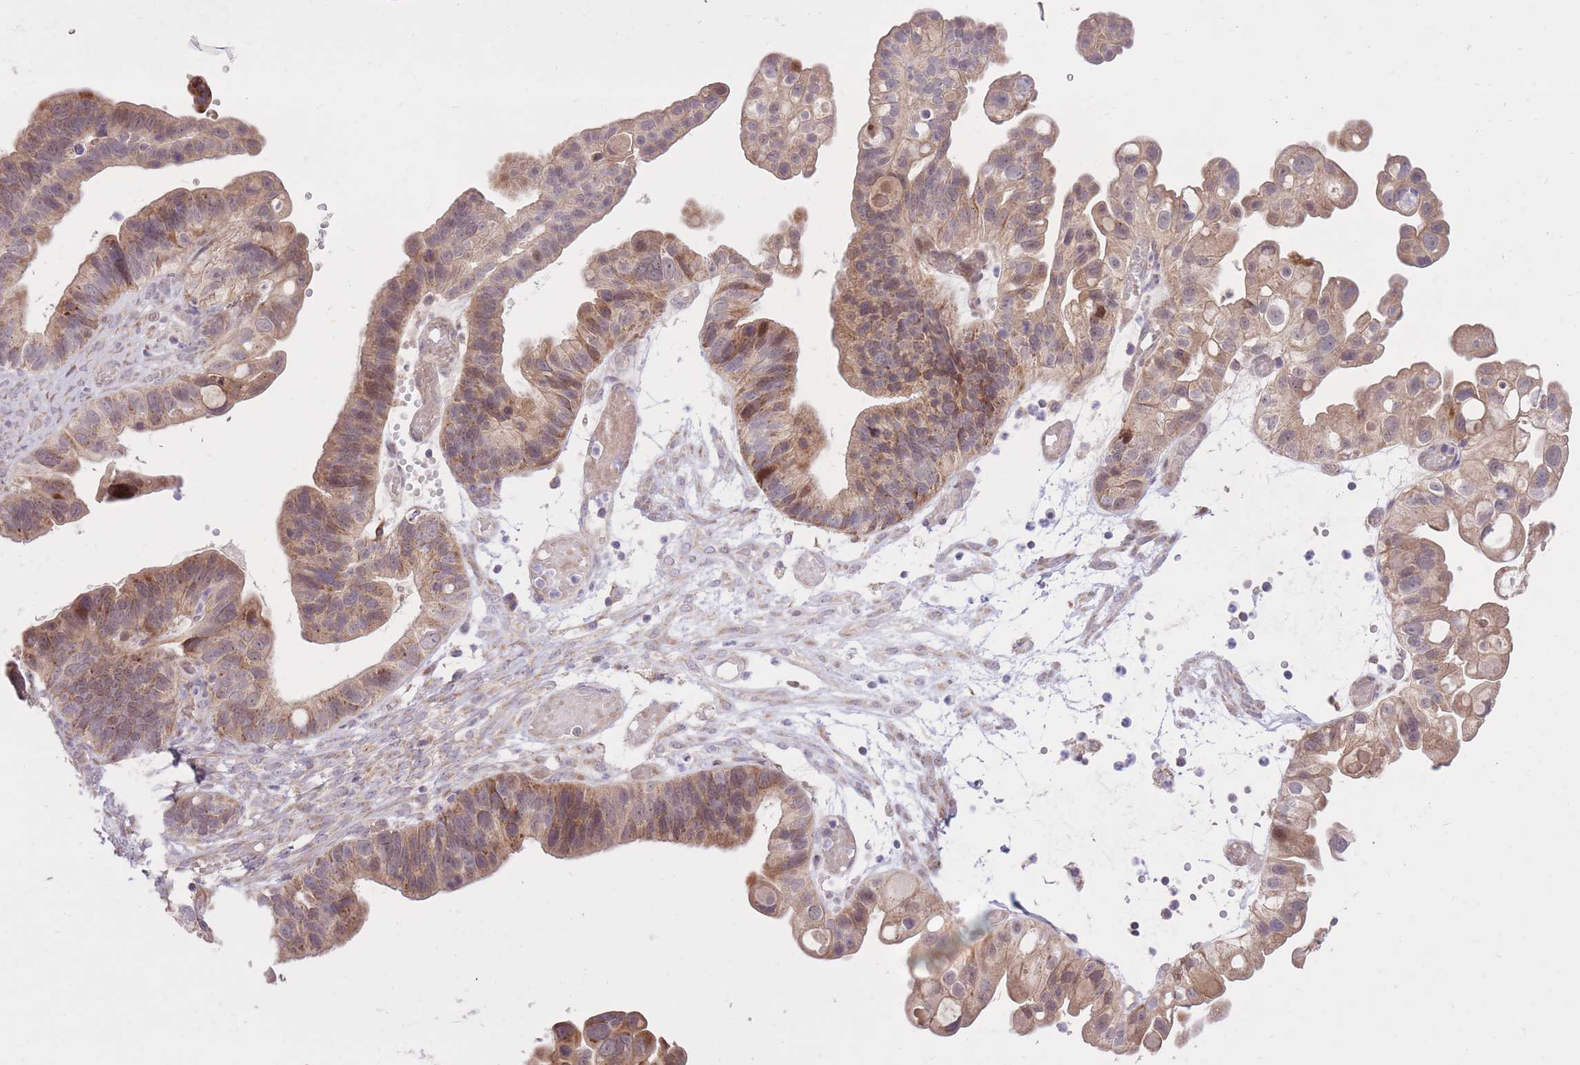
{"staining": {"intensity": "moderate", "quantity": ">75%", "location": "cytoplasmic/membranous"}, "tissue": "ovarian cancer", "cell_type": "Tumor cells", "image_type": "cancer", "snomed": [{"axis": "morphology", "description": "Cystadenocarcinoma, serous, NOS"}, {"axis": "topography", "description": "Ovary"}], "caption": "Immunohistochemistry (IHC) of serous cystadenocarcinoma (ovarian) shows medium levels of moderate cytoplasmic/membranous expression in approximately >75% of tumor cells.", "gene": "SLC4A4", "patient": {"sex": "female", "age": 56}}